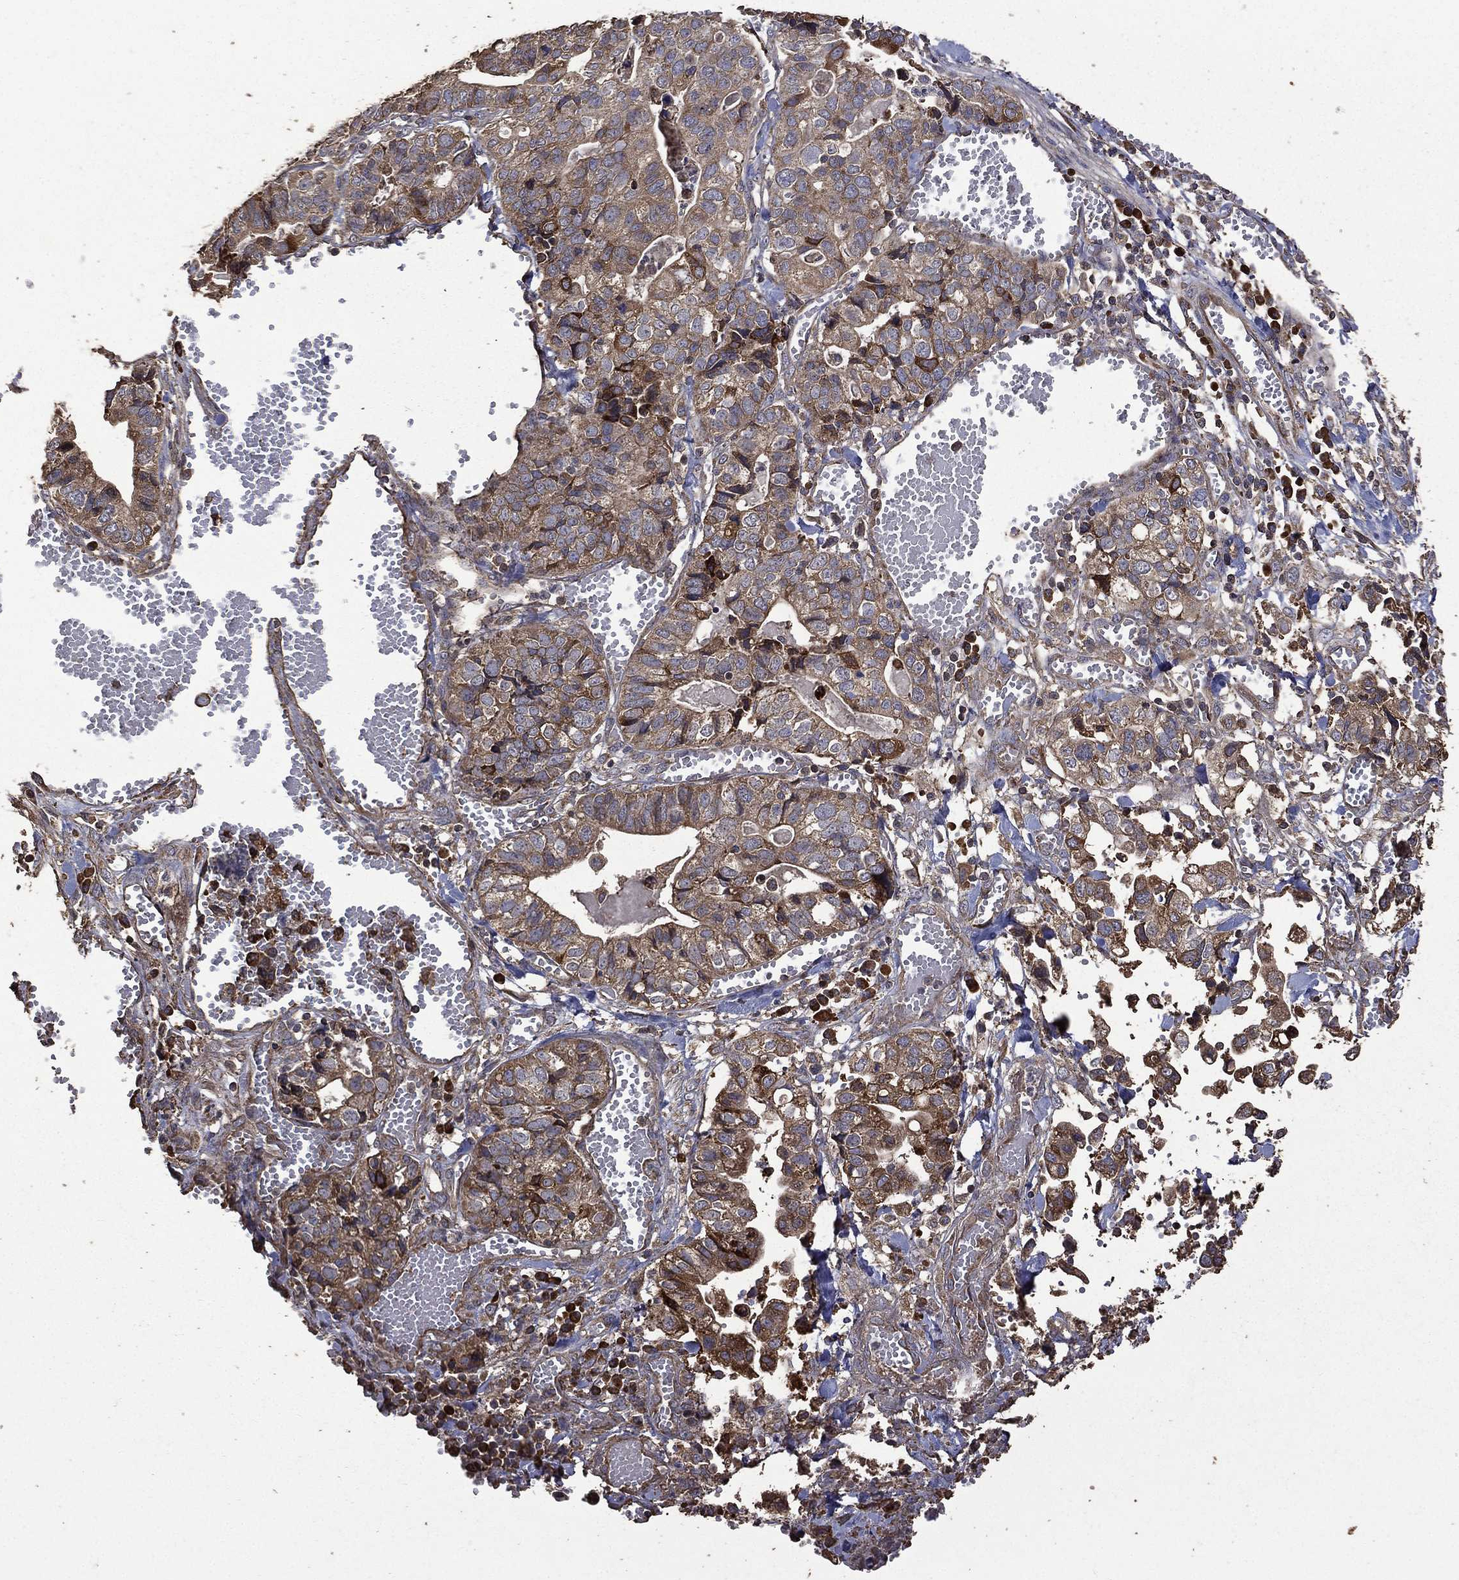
{"staining": {"intensity": "moderate", "quantity": ">75%", "location": "cytoplasmic/membranous"}, "tissue": "stomach cancer", "cell_type": "Tumor cells", "image_type": "cancer", "snomed": [{"axis": "morphology", "description": "Adenocarcinoma, NOS"}, {"axis": "topography", "description": "Stomach, upper"}], "caption": "Immunohistochemical staining of human stomach cancer (adenocarcinoma) shows moderate cytoplasmic/membranous protein expression in approximately >75% of tumor cells.", "gene": "METTL27", "patient": {"sex": "female", "age": 67}}